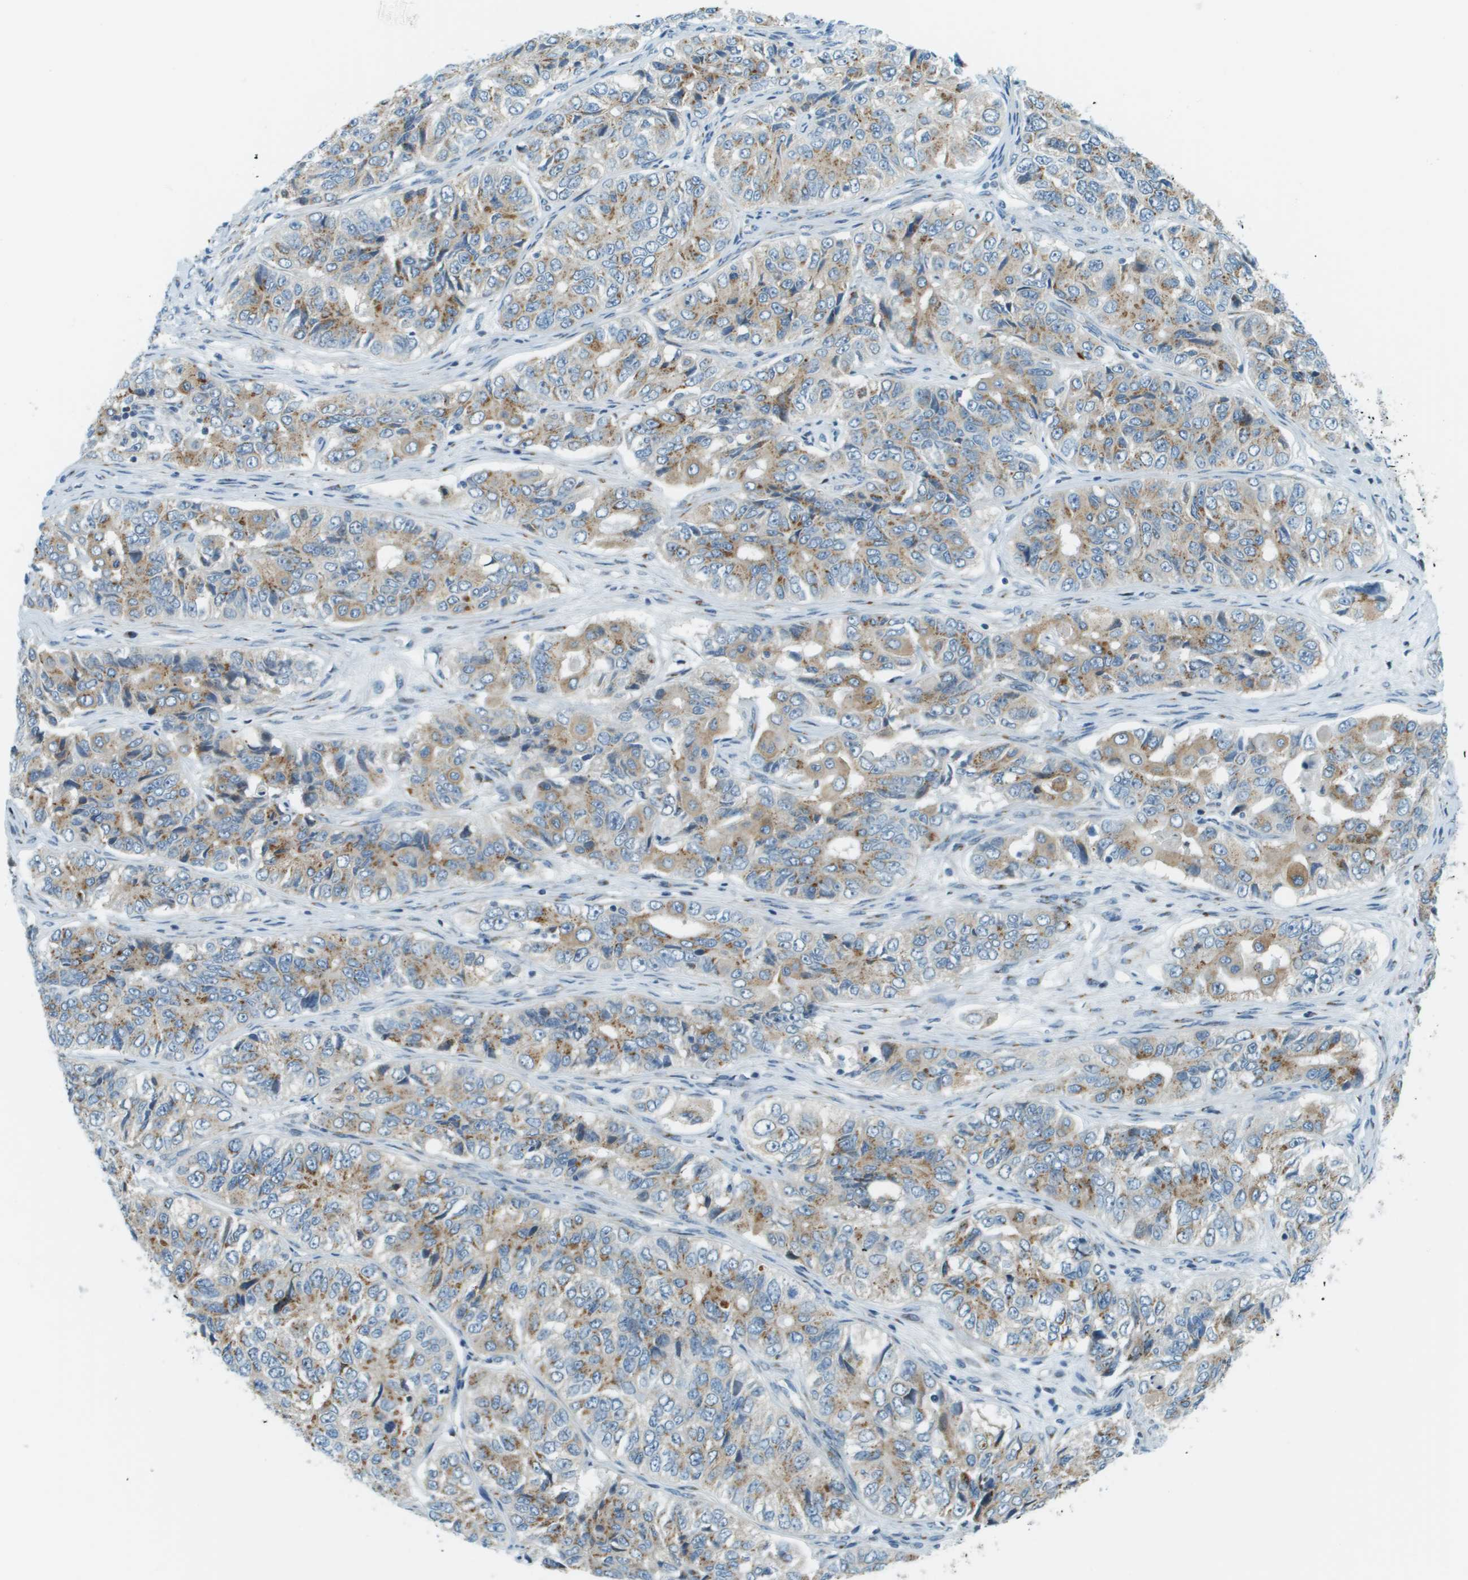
{"staining": {"intensity": "moderate", "quantity": ">75%", "location": "cytoplasmic/membranous"}, "tissue": "ovarian cancer", "cell_type": "Tumor cells", "image_type": "cancer", "snomed": [{"axis": "morphology", "description": "Carcinoma, endometroid"}, {"axis": "topography", "description": "Ovary"}], "caption": "Human endometroid carcinoma (ovarian) stained with a protein marker displays moderate staining in tumor cells.", "gene": "ACBD3", "patient": {"sex": "female", "age": 51}}